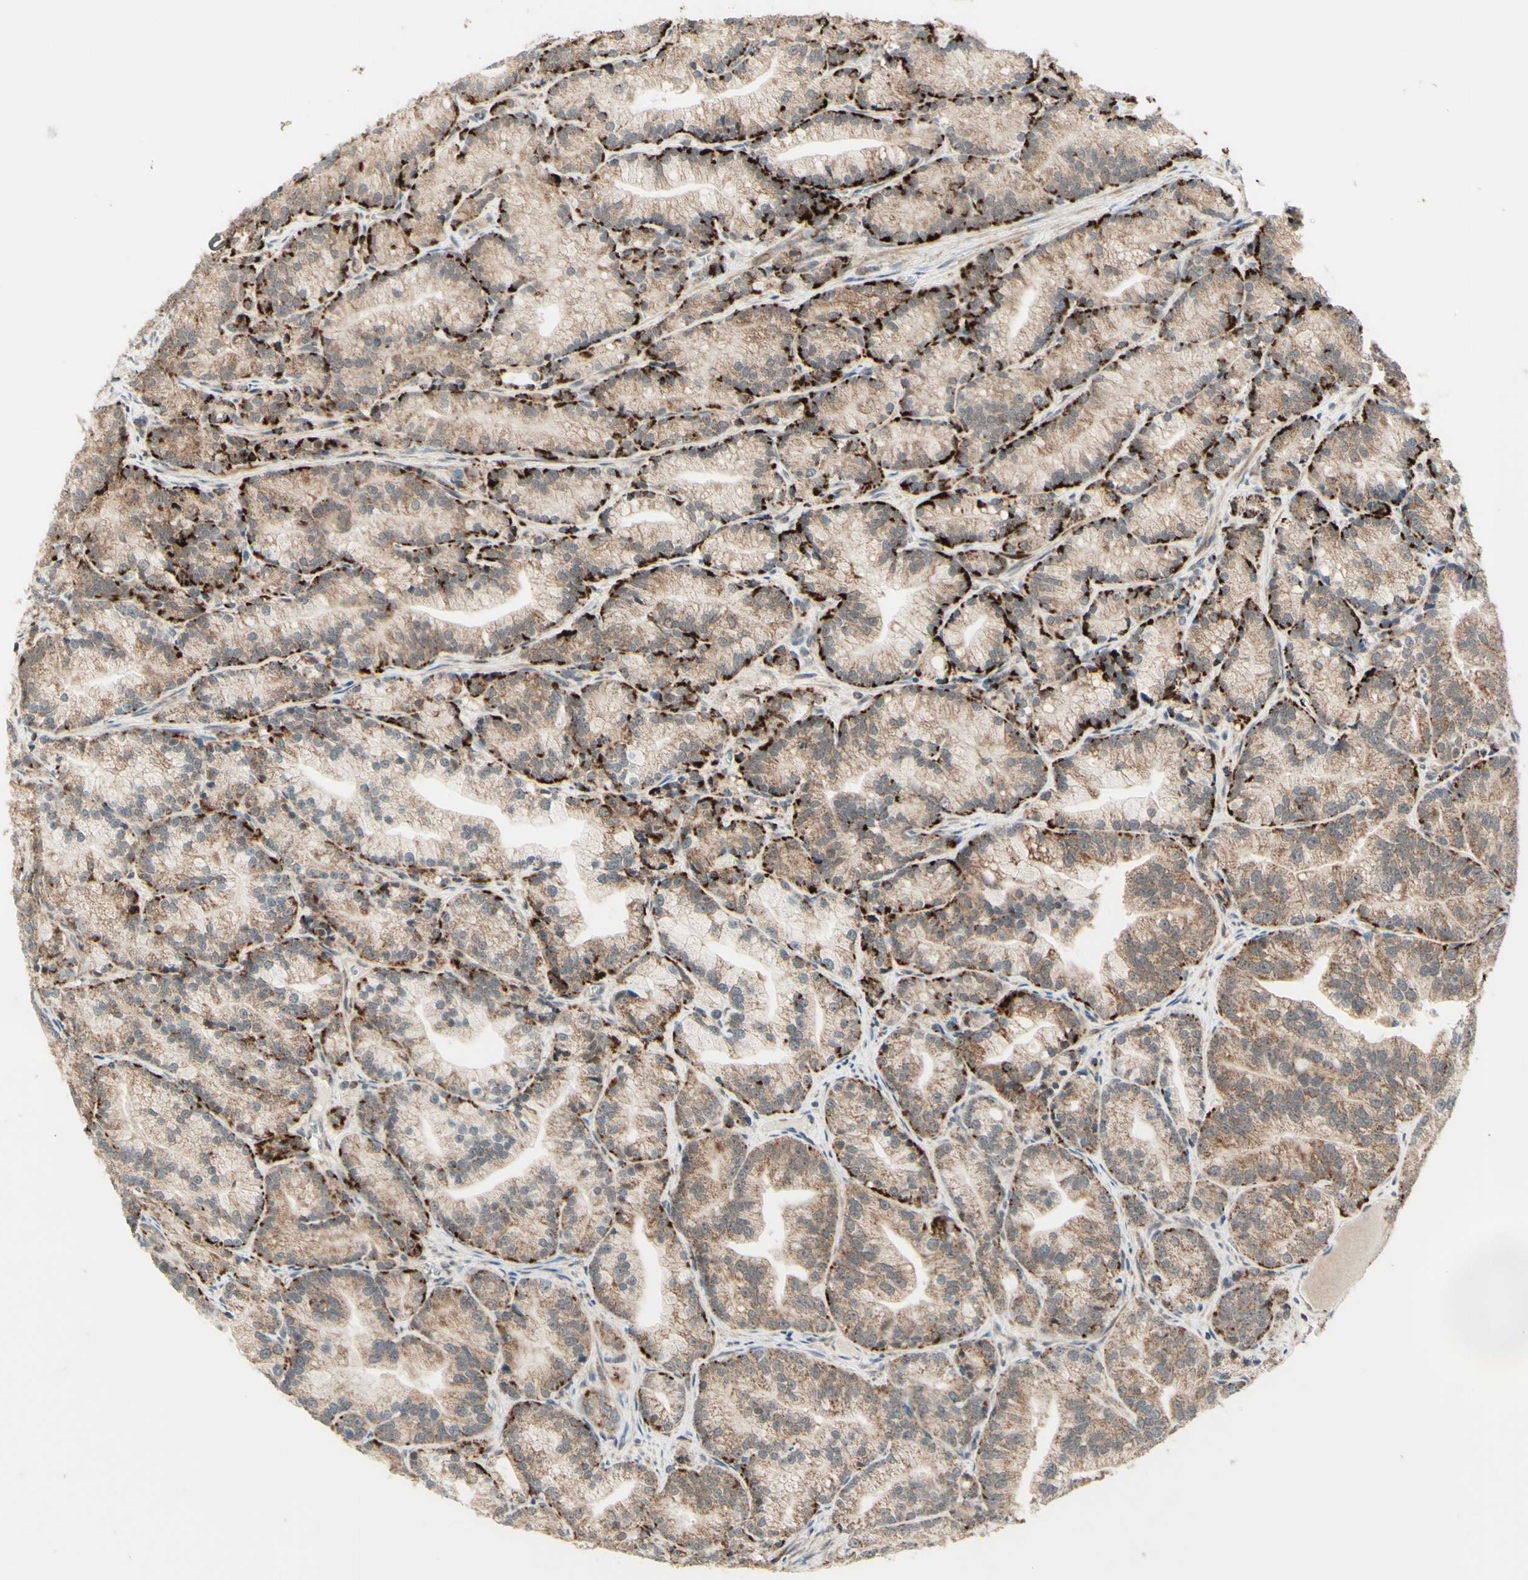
{"staining": {"intensity": "moderate", "quantity": ">75%", "location": "cytoplasmic/membranous"}, "tissue": "prostate cancer", "cell_type": "Tumor cells", "image_type": "cancer", "snomed": [{"axis": "morphology", "description": "Adenocarcinoma, Low grade"}, {"axis": "topography", "description": "Prostate"}], "caption": "IHC image of prostate cancer stained for a protein (brown), which exhibits medium levels of moderate cytoplasmic/membranous positivity in approximately >75% of tumor cells.", "gene": "DHRS3", "patient": {"sex": "male", "age": 89}}